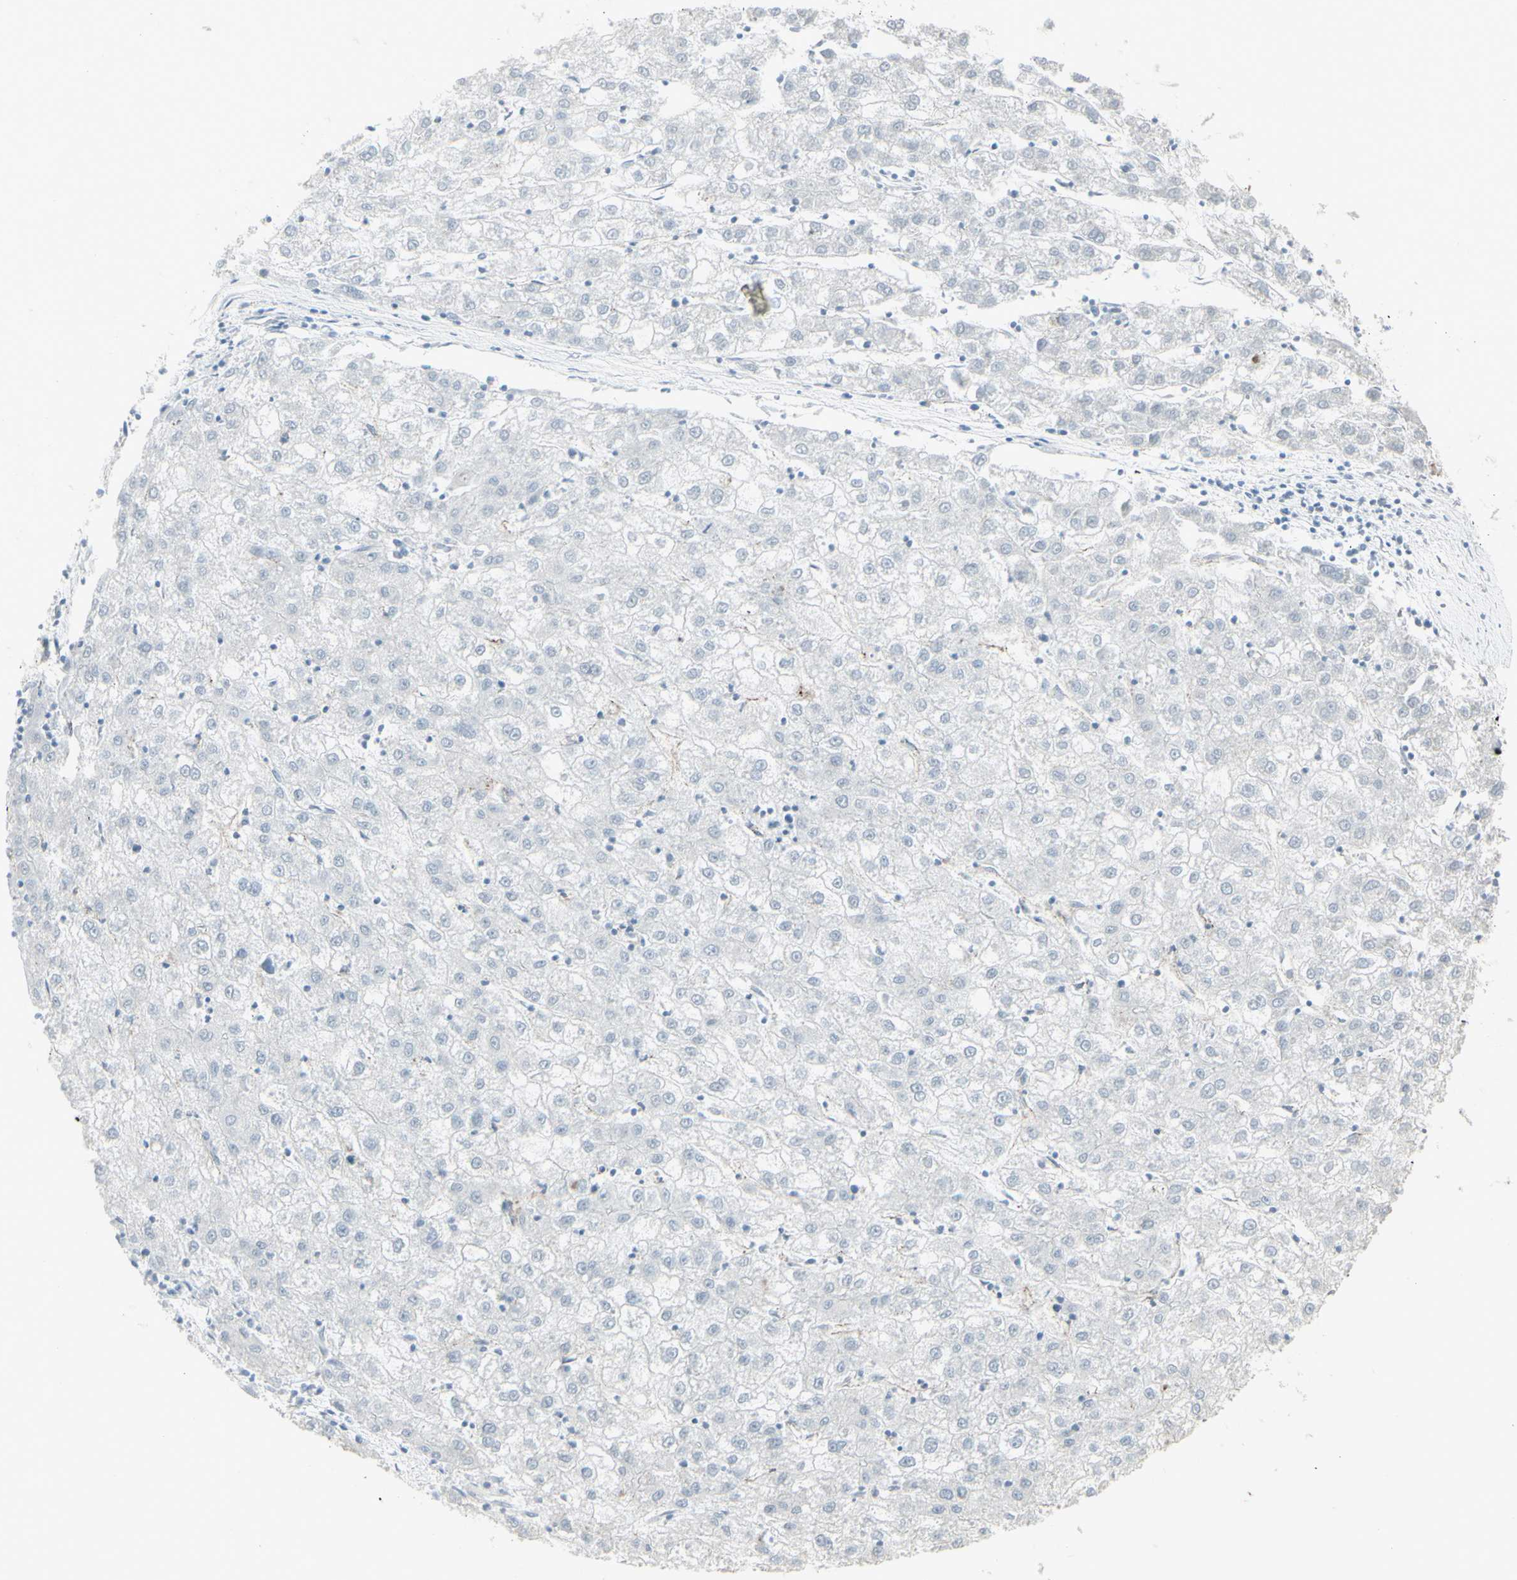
{"staining": {"intensity": "negative", "quantity": "none", "location": "none"}, "tissue": "liver cancer", "cell_type": "Tumor cells", "image_type": "cancer", "snomed": [{"axis": "morphology", "description": "Carcinoma, Hepatocellular, NOS"}, {"axis": "topography", "description": "Liver"}], "caption": "The immunohistochemistry histopathology image has no significant positivity in tumor cells of liver cancer tissue.", "gene": "GJA1", "patient": {"sex": "male", "age": 72}}